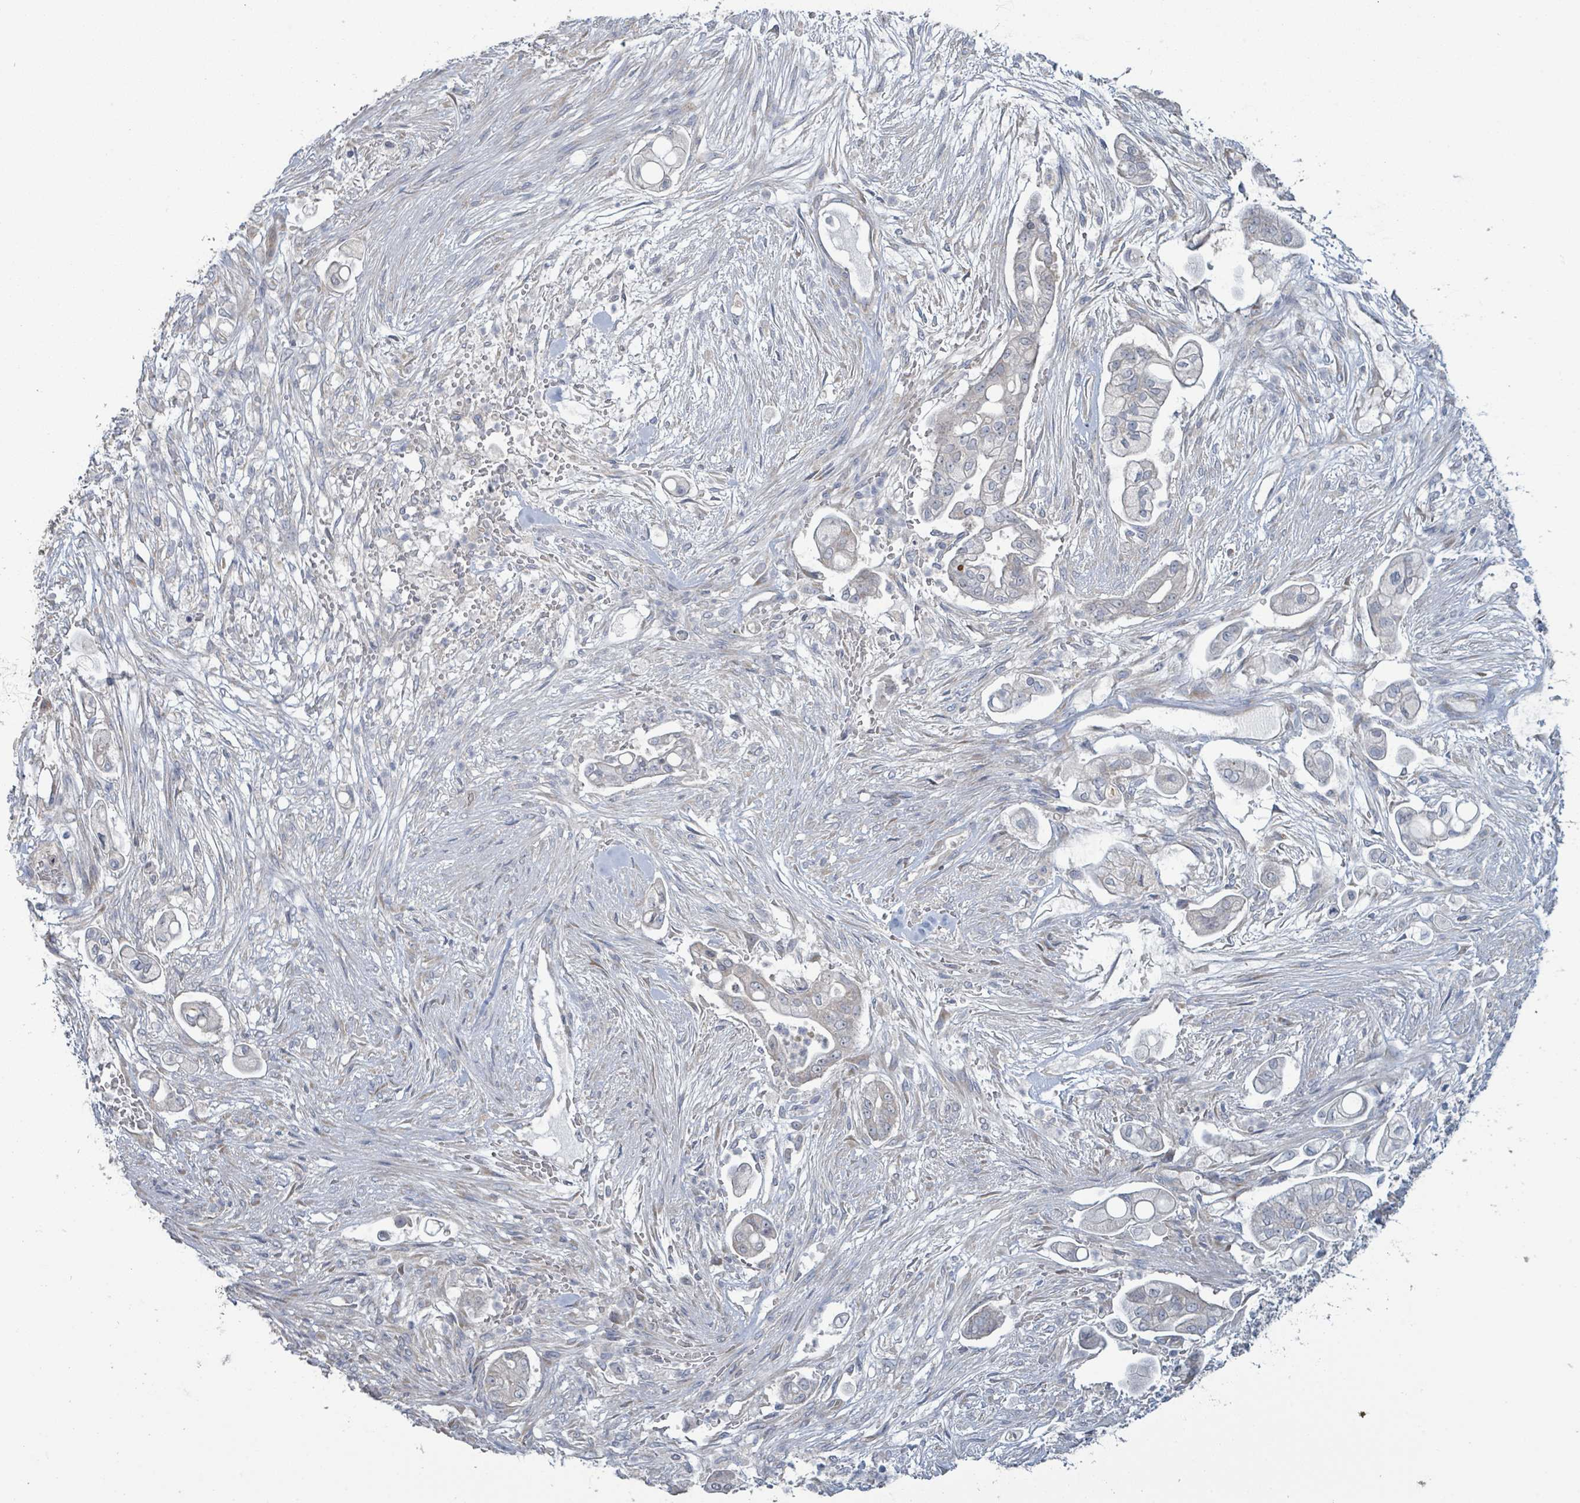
{"staining": {"intensity": "negative", "quantity": "none", "location": "none"}, "tissue": "pancreatic cancer", "cell_type": "Tumor cells", "image_type": "cancer", "snomed": [{"axis": "morphology", "description": "Adenocarcinoma, NOS"}, {"axis": "topography", "description": "Pancreas"}], "caption": "Pancreatic adenocarcinoma stained for a protein using IHC shows no positivity tumor cells.", "gene": "RPL32", "patient": {"sex": "female", "age": 69}}